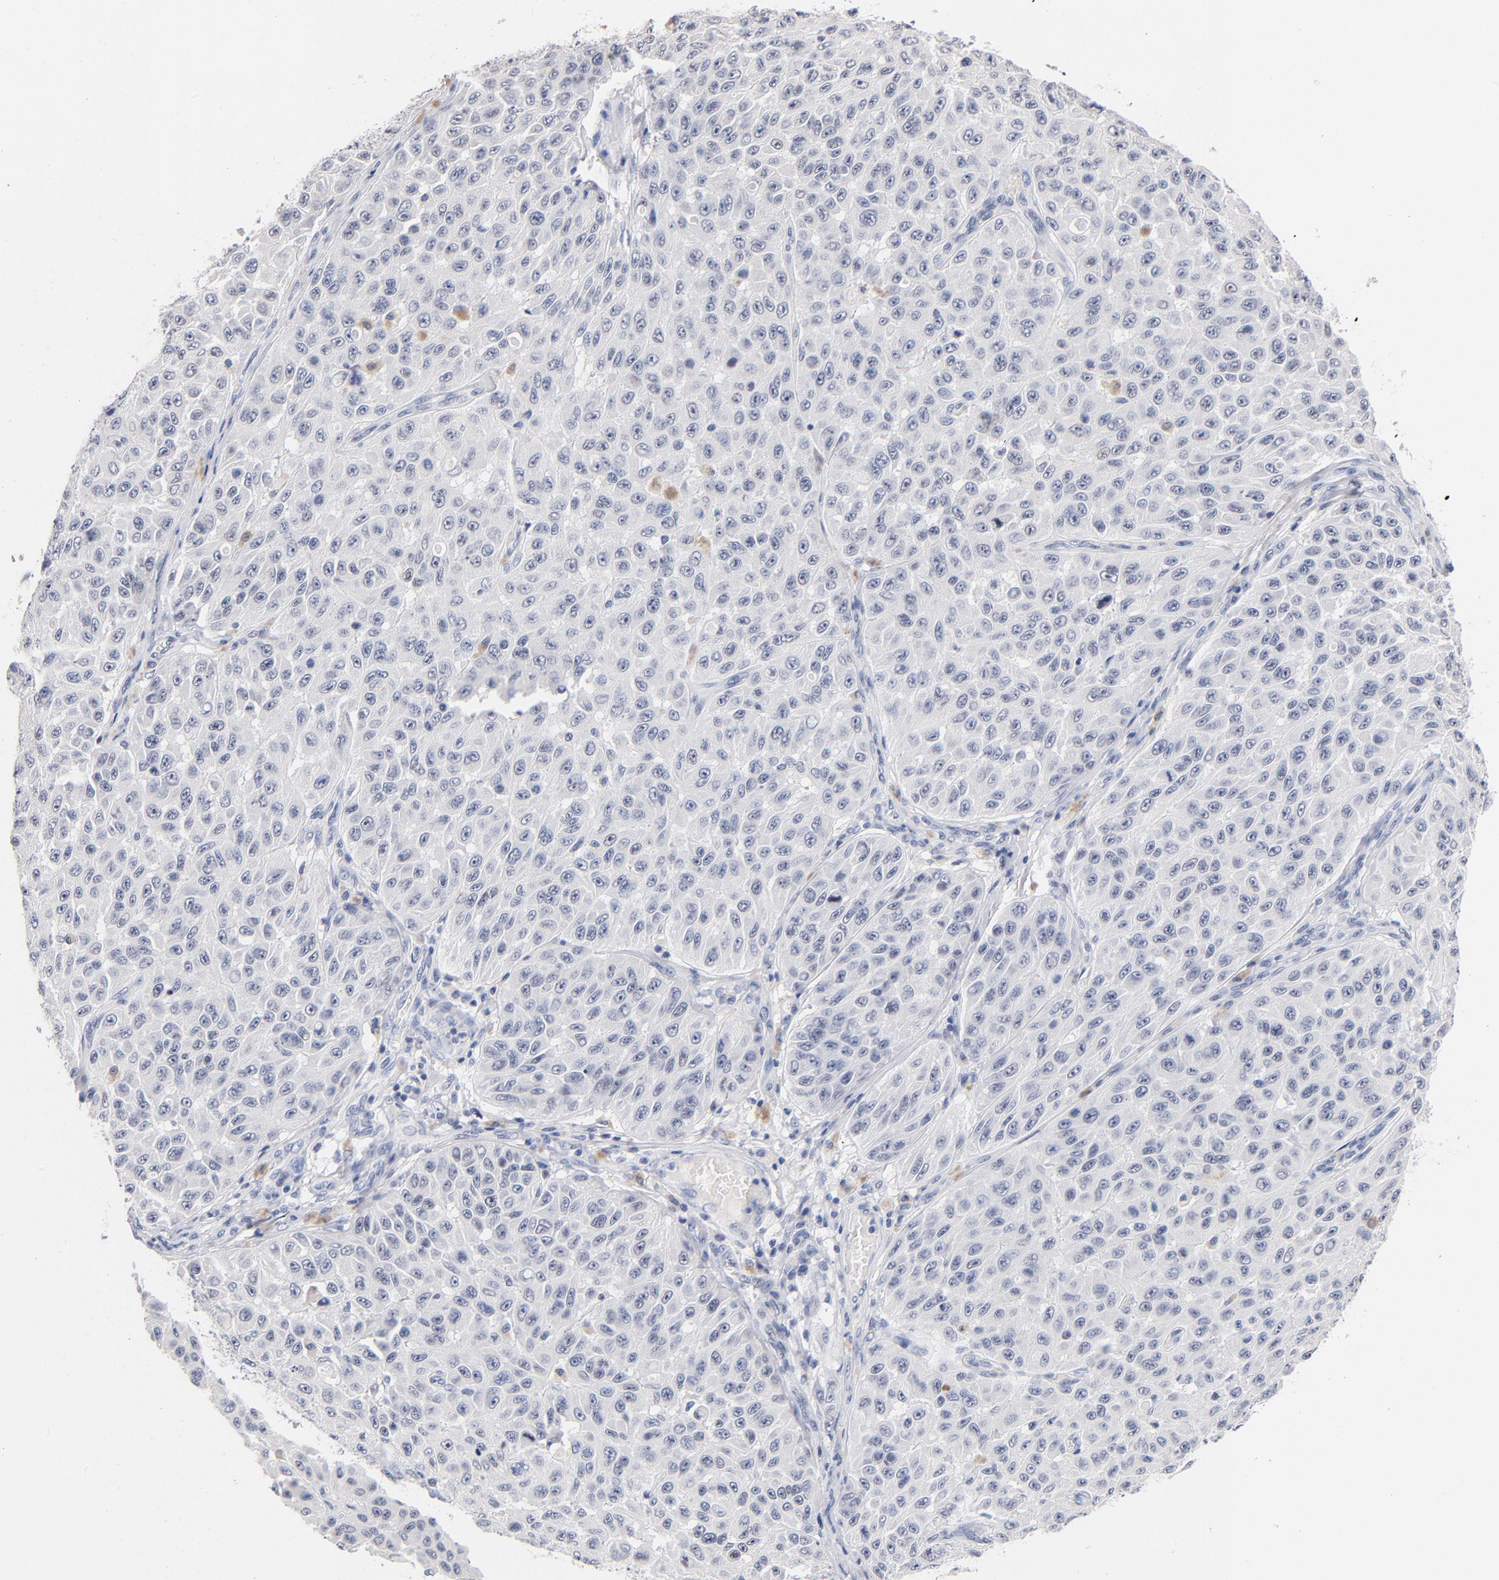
{"staining": {"intensity": "negative", "quantity": "none", "location": "none"}, "tissue": "melanoma", "cell_type": "Tumor cells", "image_type": "cancer", "snomed": [{"axis": "morphology", "description": "Malignant melanoma, NOS"}, {"axis": "topography", "description": "Skin"}], "caption": "An image of human malignant melanoma is negative for staining in tumor cells. (DAB IHC with hematoxylin counter stain).", "gene": "ORC2", "patient": {"sex": "male", "age": 30}}